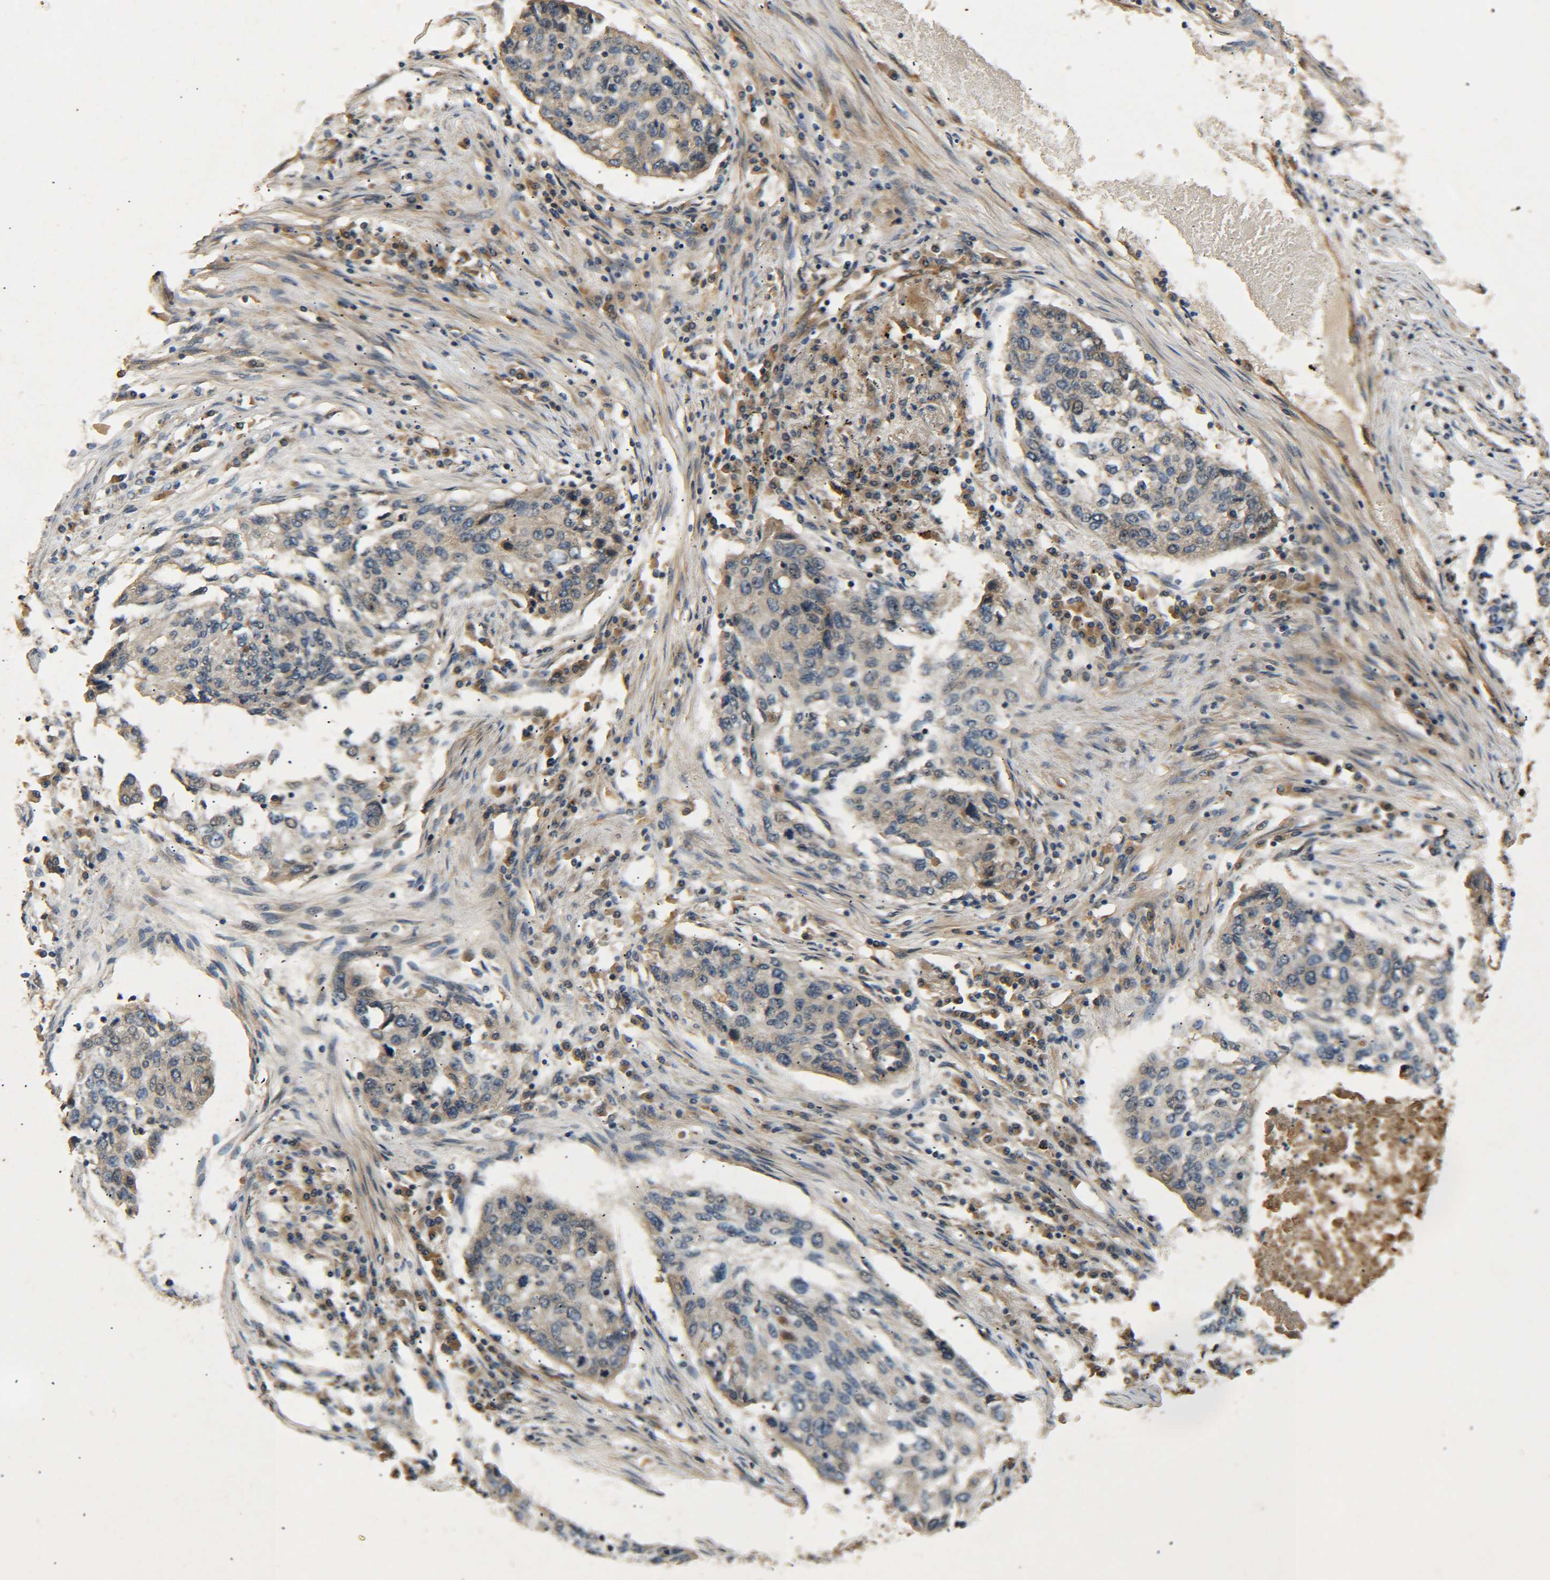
{"staining": {"intensity": "weak", "quantity": "<25%", "location": "cytoplasmic/membranous"}, "tissue": "lung cancer", "cell_type": "Tumor cells", "image_type": "cancer", "snomed": [{"axis": "morphology", "description": "Squamous cell carcinoma, NOS"}, {"axis": "topography", "description": "Lung"}], "caption": "DAB immunohistochemical staining of human squamous cell carcinoma (lung) displays no significant positivity in tumor cells. (Immunohistochemistry (ihc), brightfield microscopy, high magnification).", "gene": "LRCH3", "patient": {"sex": "female", "age": 63}}